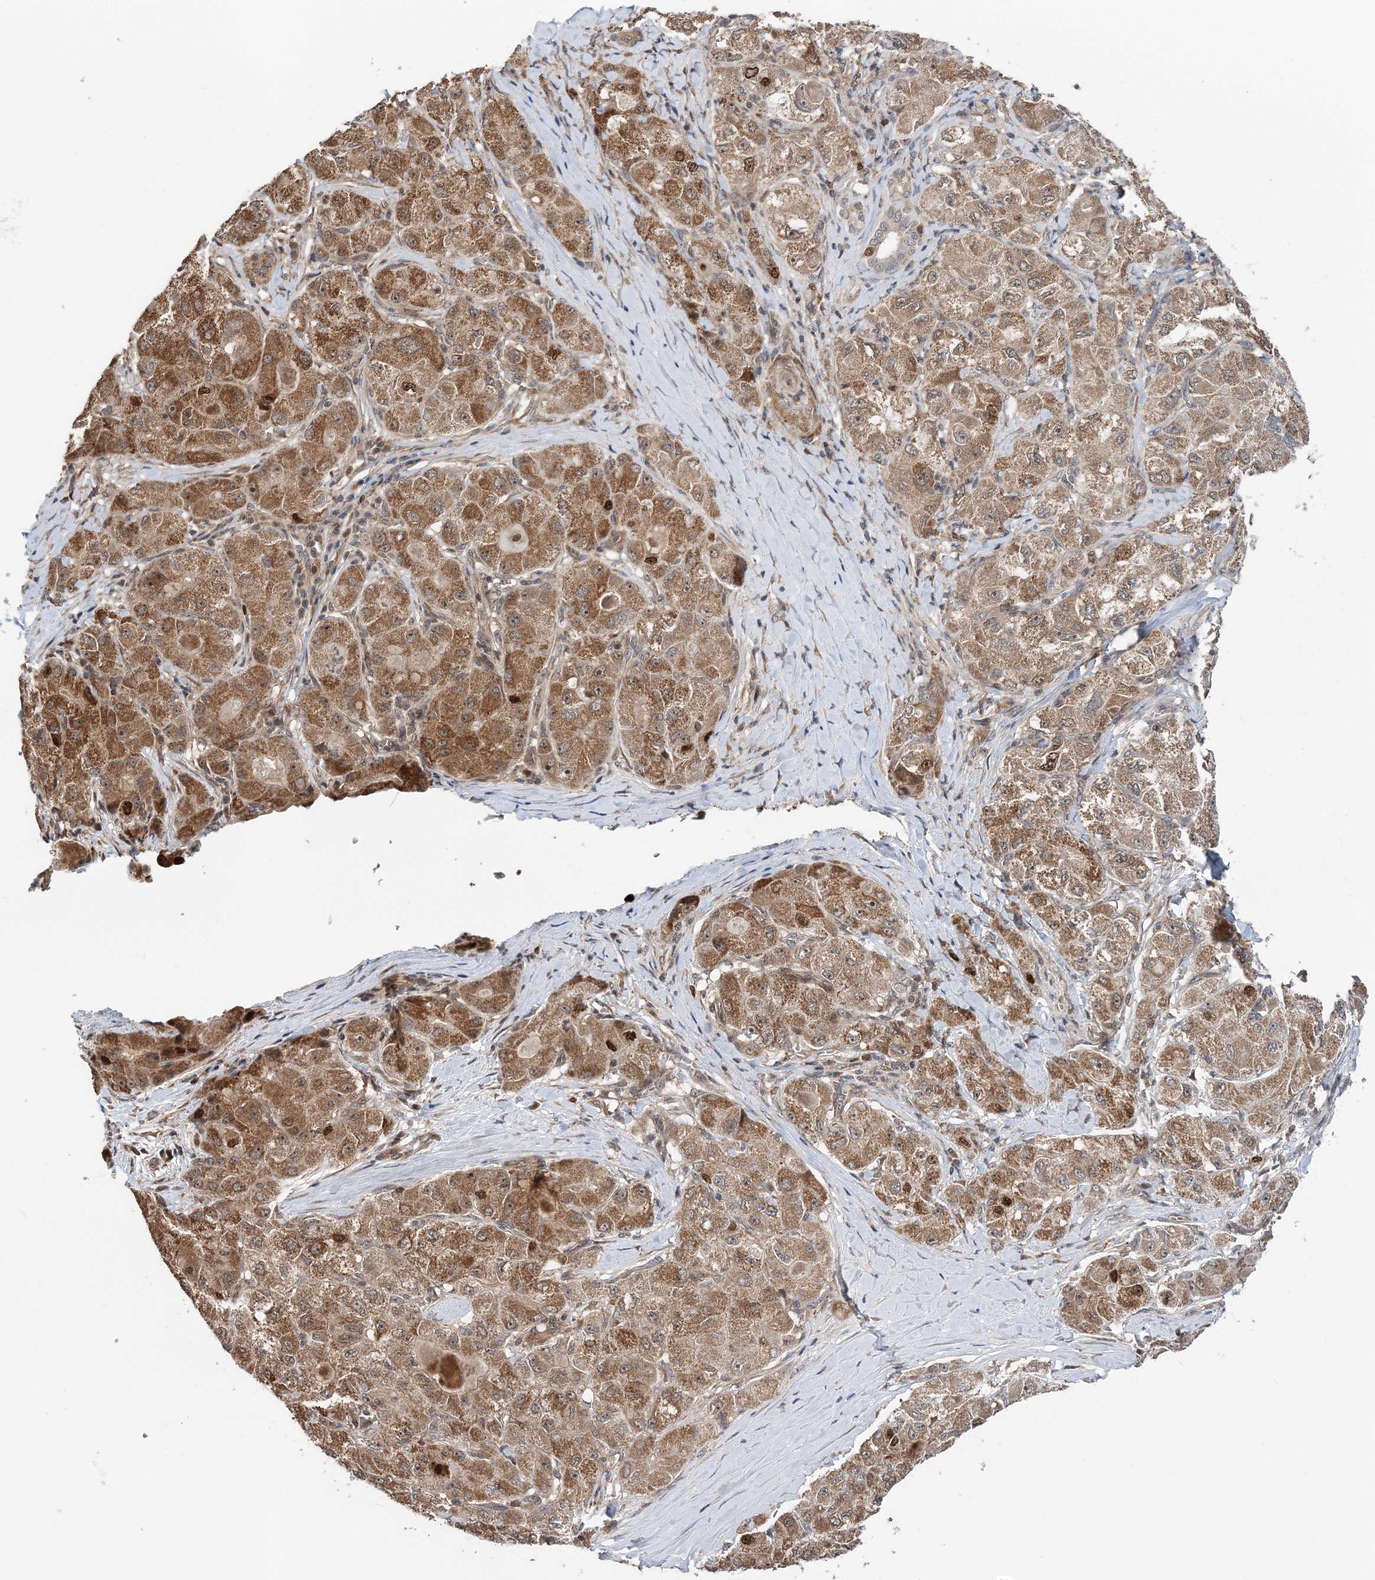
{"staining": {"intensity": "moderate", "quantity": ">75%", "location": "cytoplasmic/membranous,nuclear"}, "tissue": "liver cancer", "cell_type": "Tumor cells", "image_type": "cancer", "snomed": [{"axis": "morphology", "description": "Carcinoma, Hepatocellular, NOS"}, {"axis": "topography", "description": "Liver"}], "caption": "IHC of human liver cancer (hepatocellular carcinoma) shows medium levels of moderate cytoplasmic/membranous and nuclear expression in about >75% of tumor cells.", "gene": "KIF4A", "patient": {"sex": "male", "age": 80}}